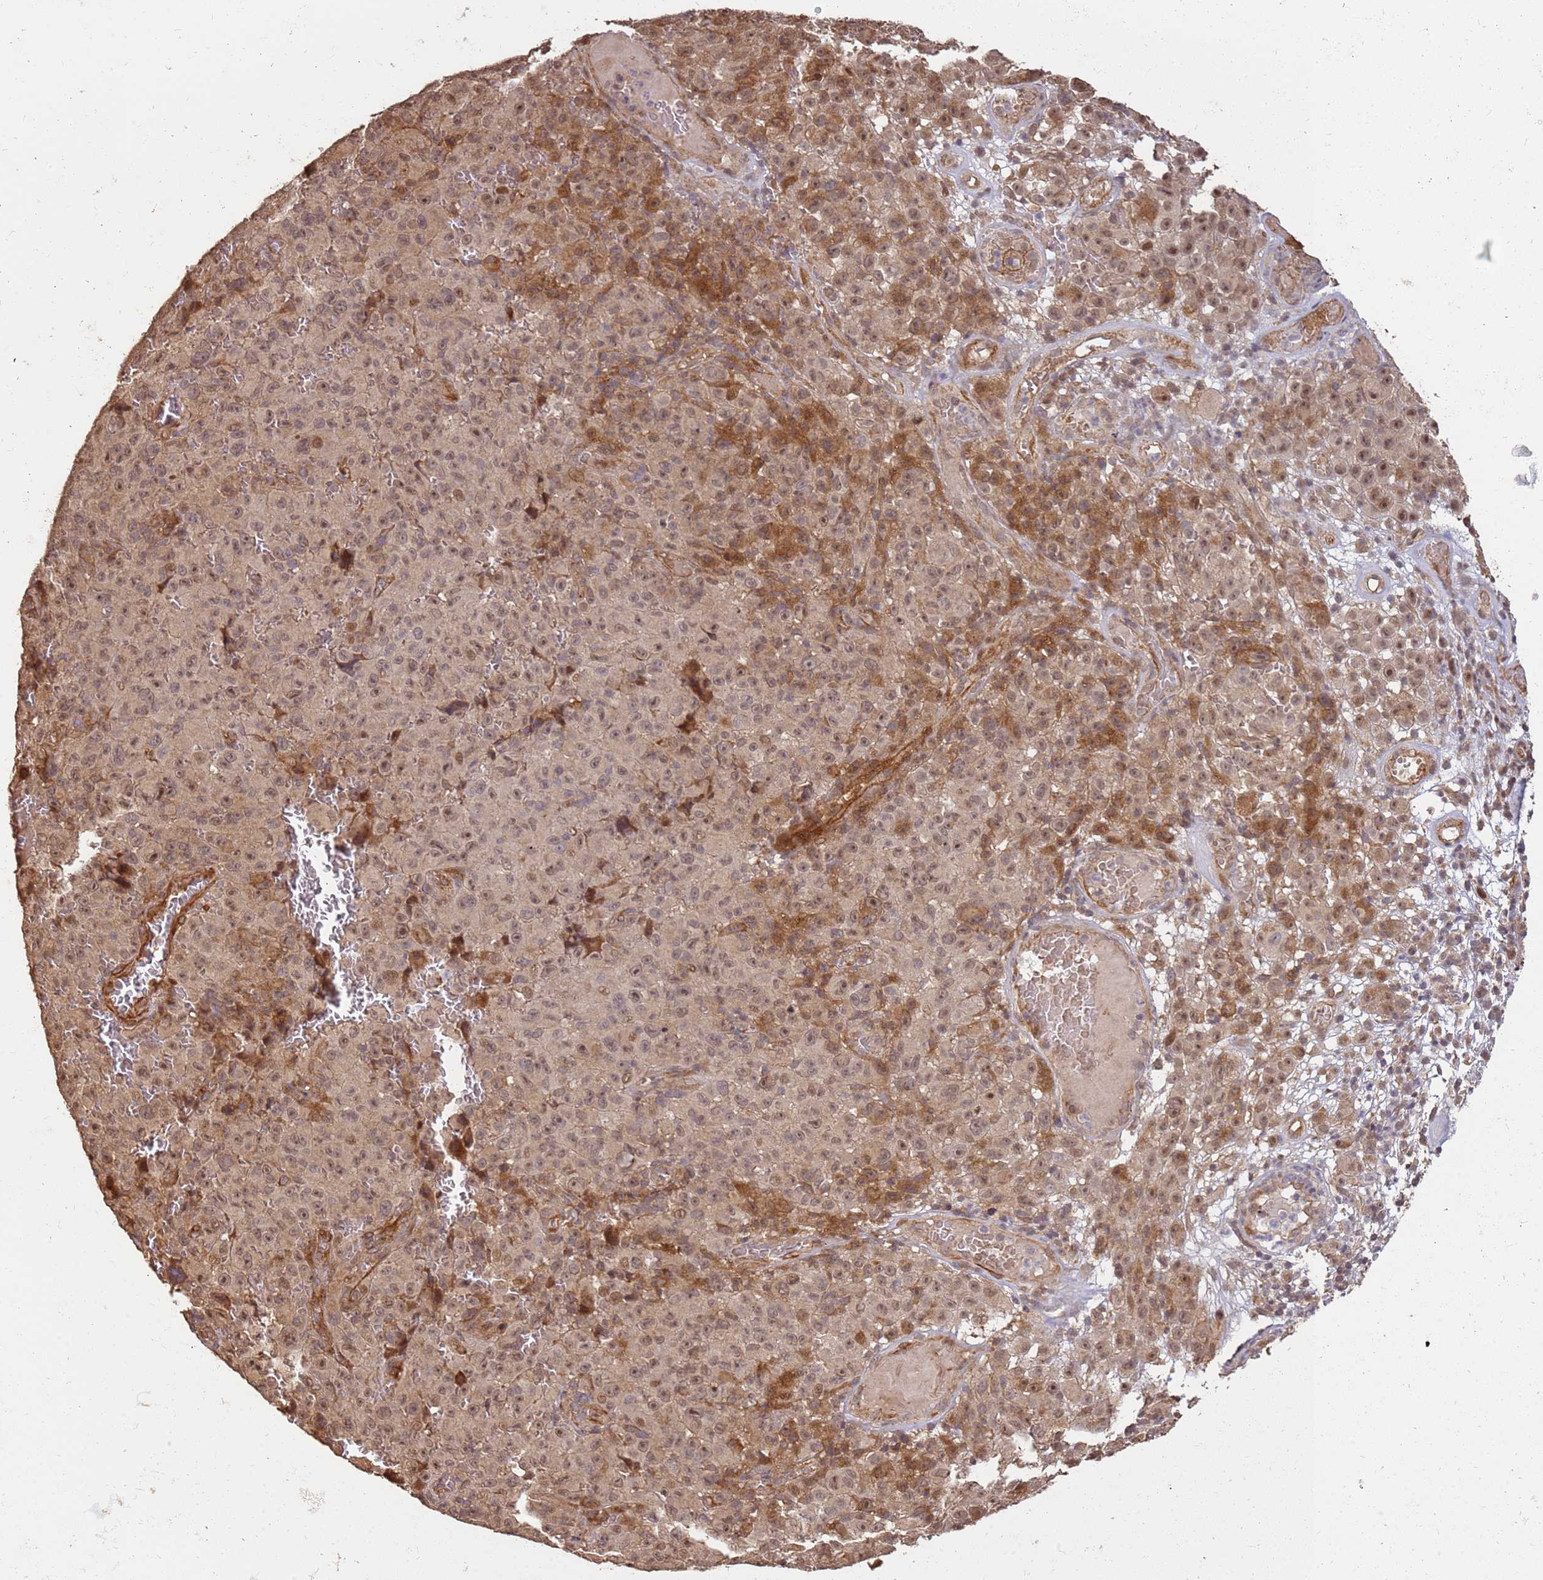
{"staining": {"intensity": "moderate", "quantity": ">75%", "location": "nuclear"}, "tissue": "melanoma", "cell_type": "Tumor cells", "image_type": "cancer", "snomed": [{"axis": "morphology", "description": "Malignant melanoma, NOS"}, {"axis": "topography", "description": "Skin"}], "caption": "This micrograph reveals malignant melanoma stained with immunohistochemistry to label a protein in brown. The nuclear of tumor cells show moderate positivity for the protein. Nuclei are counter-stained blue.", "gene": "ST18", "patient": {"sex": "female", "age": 82}}